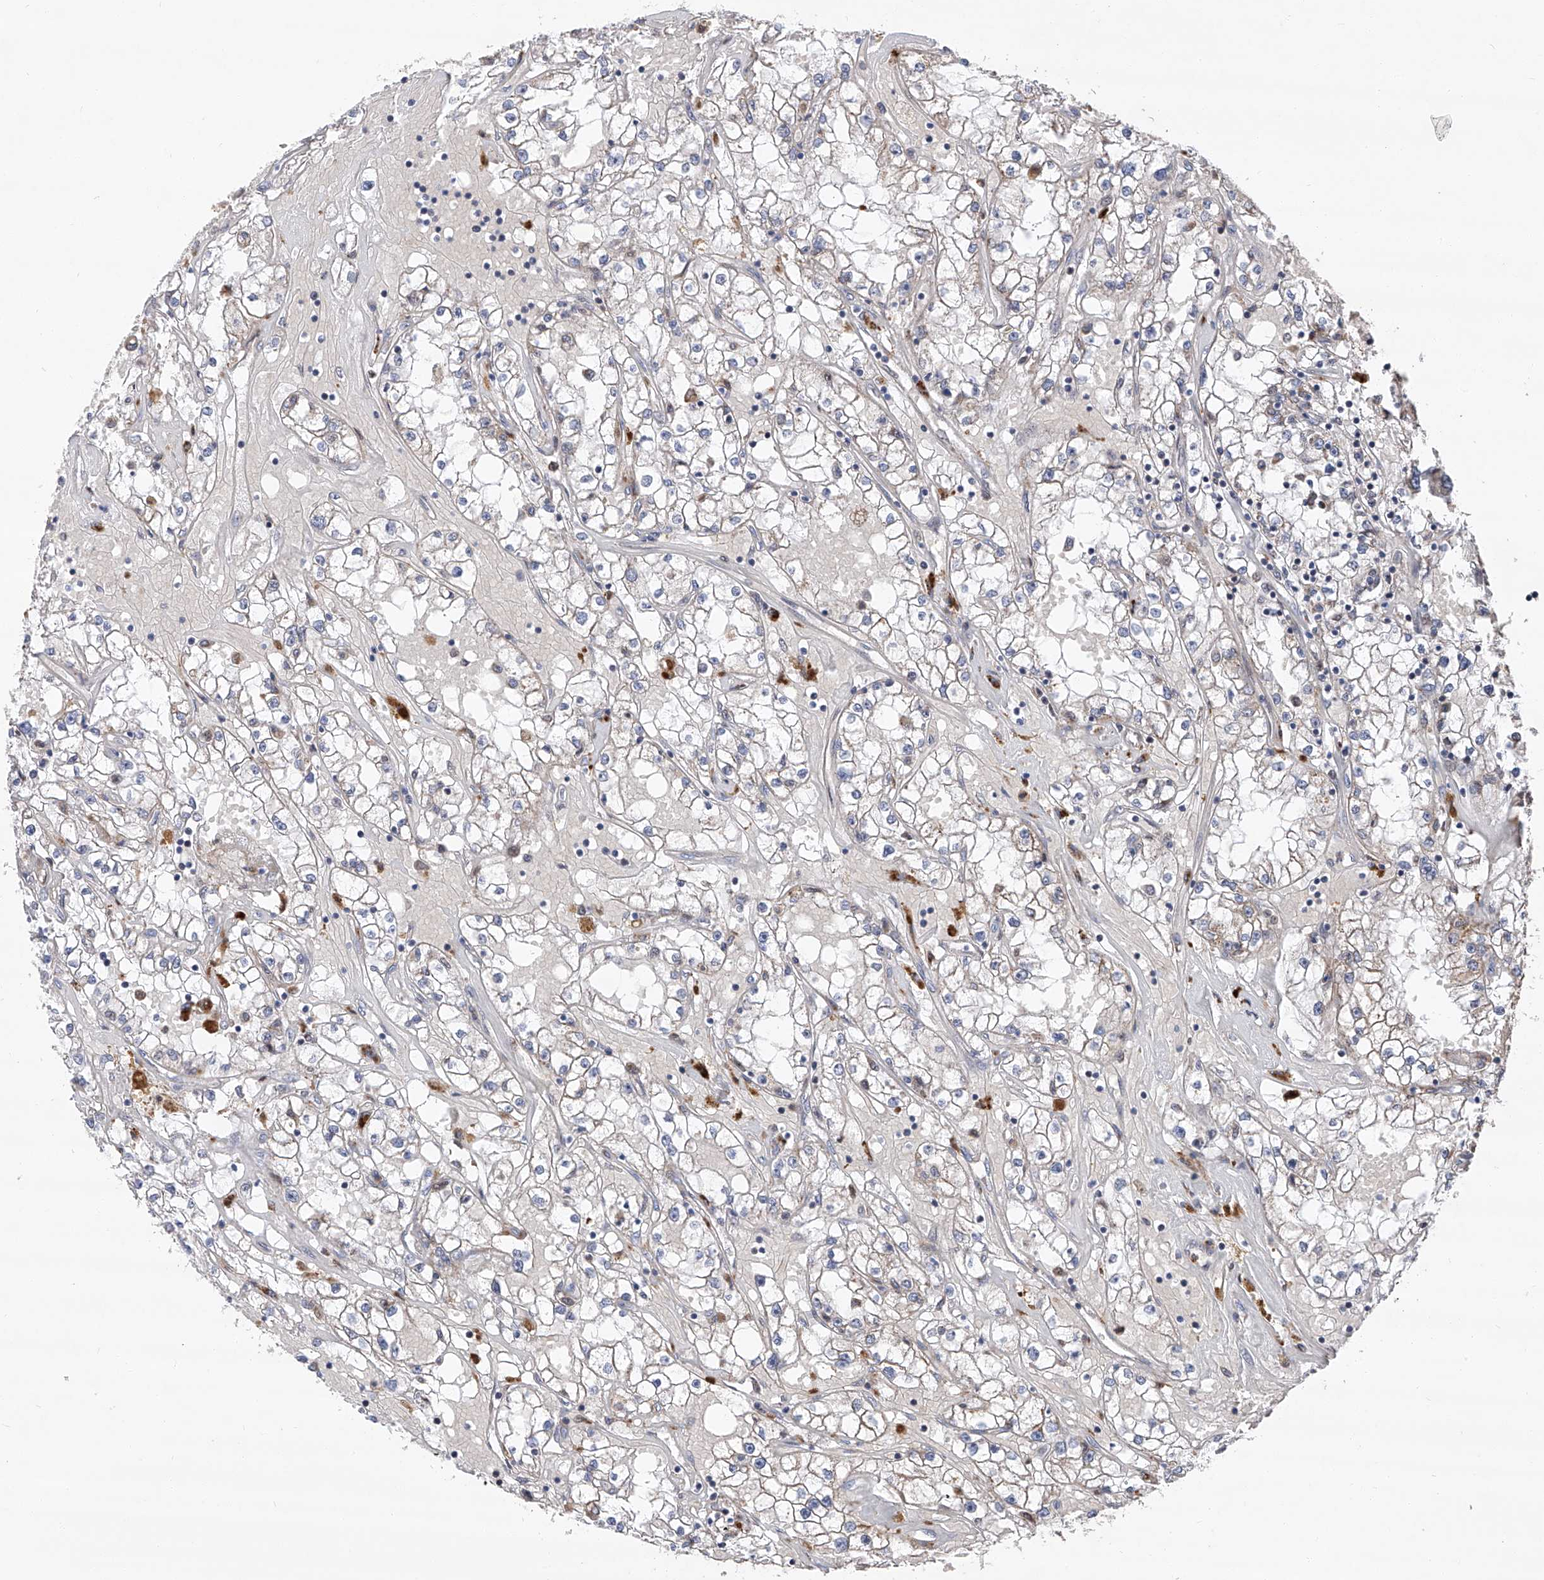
{"staining": {"intensity": "negative", "quantity": "none", "location": "none"}, "tissue": "renal cancer", "cell_type": "Tumor cells", "image_type": "cancer", "snomed": [{"axis": "morphology", "description": "Adenocarcinoma, NOS"}, {"axis": "topography", "description": "Kidney"}], "caption": "High magnification brightfield microscopy of renal adenocarcinoma stained with DAB (3,3'-diaminobenzidine) (brown) and counterstained with hematoxylin (blue): tumor cells show no significant staining.", "gene": "FARP2", "patient": {"sex": "male", "age": 56}}